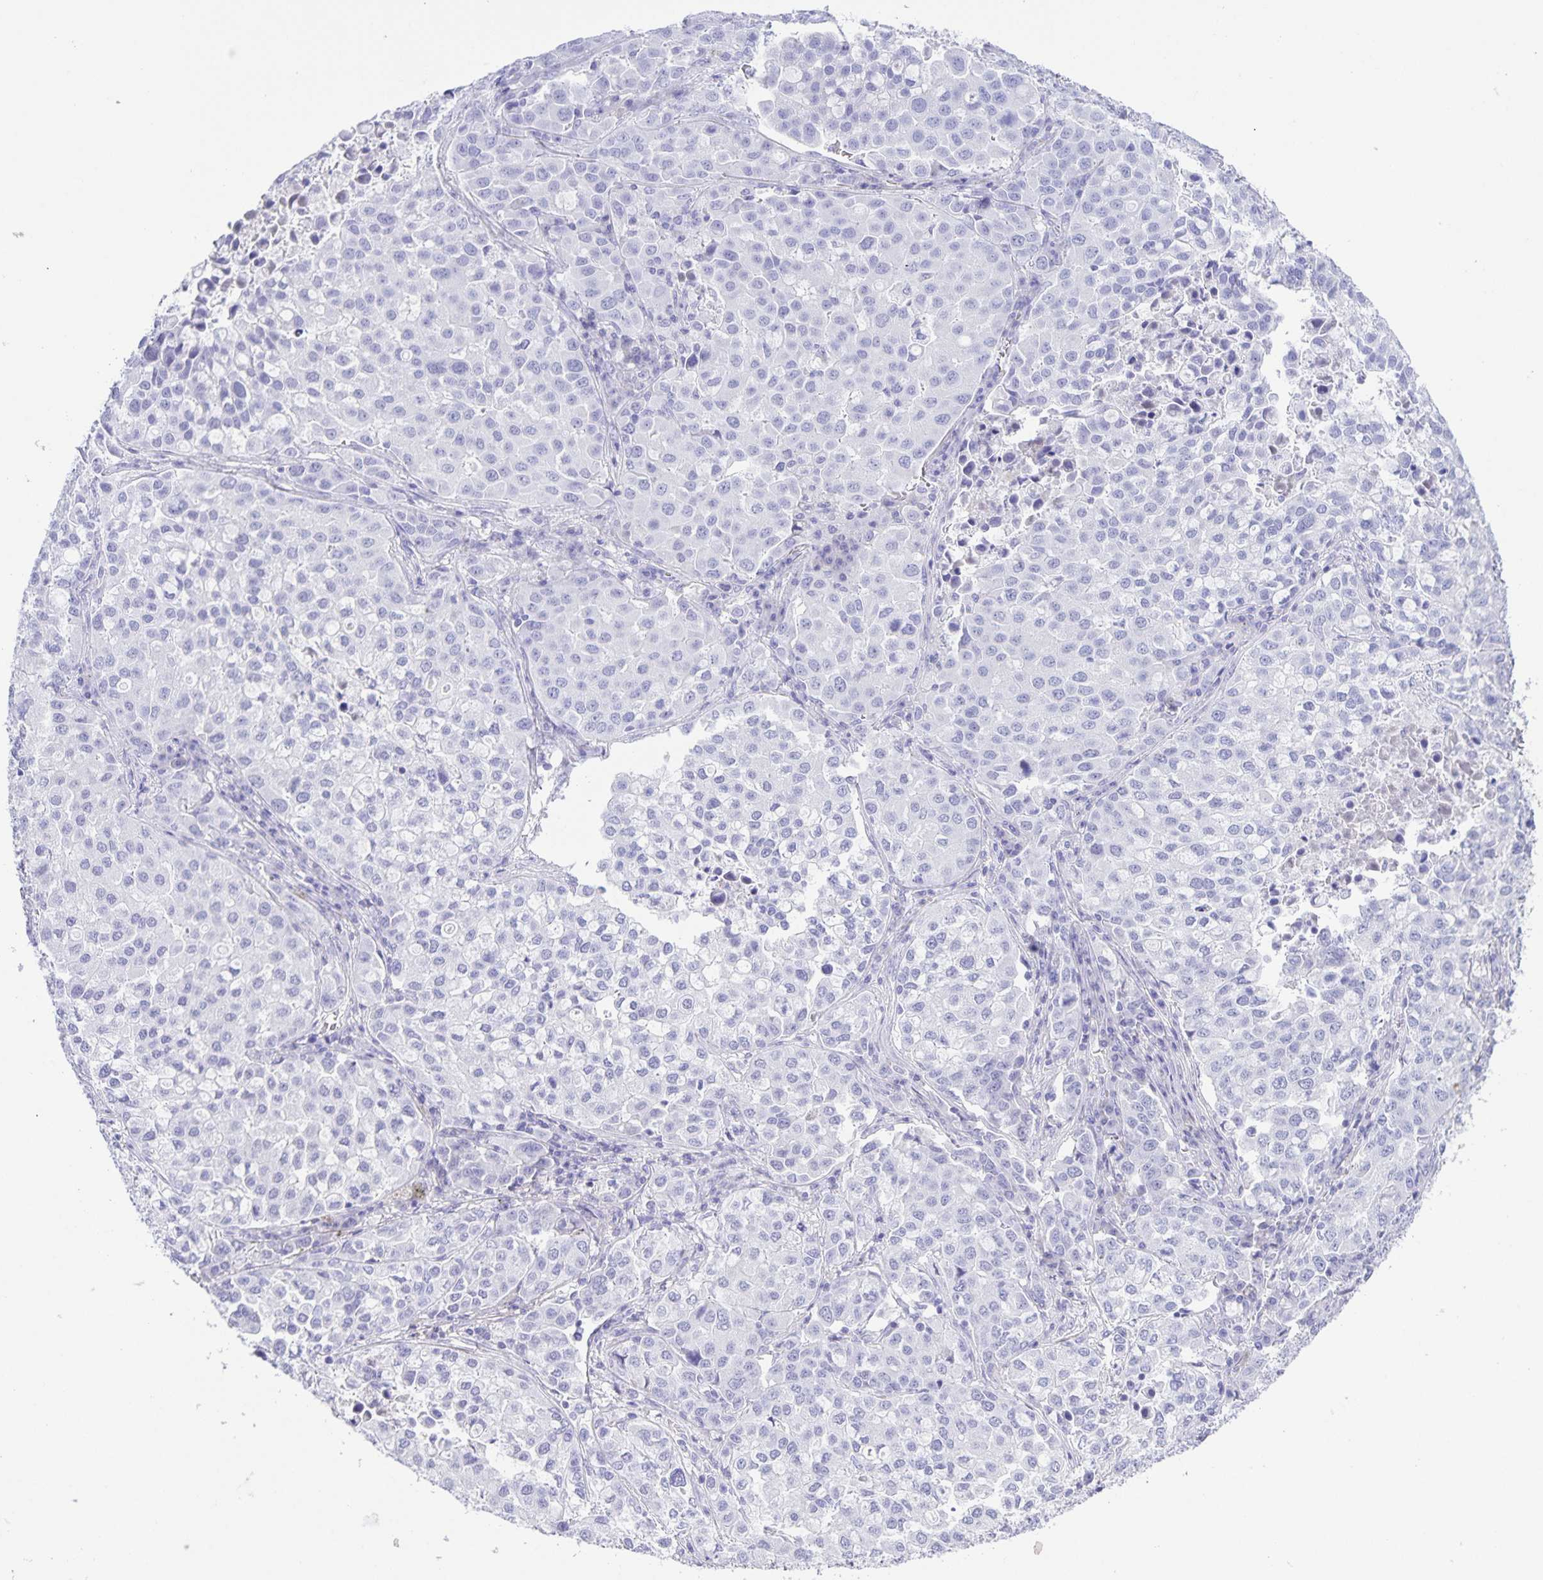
{"staining": {"intensity": "negative", "quantity": "none", "location": "none"}, "tissue": "lung cancer", "cell_type": "Tumor cells", "image_type": "cancer", "snomed": [{"axis": "morphology", "description": "Adenocarcinoma, NOS"}, {"axis": "morphology", "description": "Adenocarcinoma, metastatic, NOS"}, {"axis": "topography", "description": "Lymph node"}, {"axis": "topography", "description": "Lung"}], "caption": "The immunohistochemistry image has no significant positivity in tumor cells of metastatic adenocarcinoma (lung) tissue. (IHC, brightfield microscopy, high magnification).", "gene": "UBQLN3", "patient": {"sex": "female", "age": 65}}